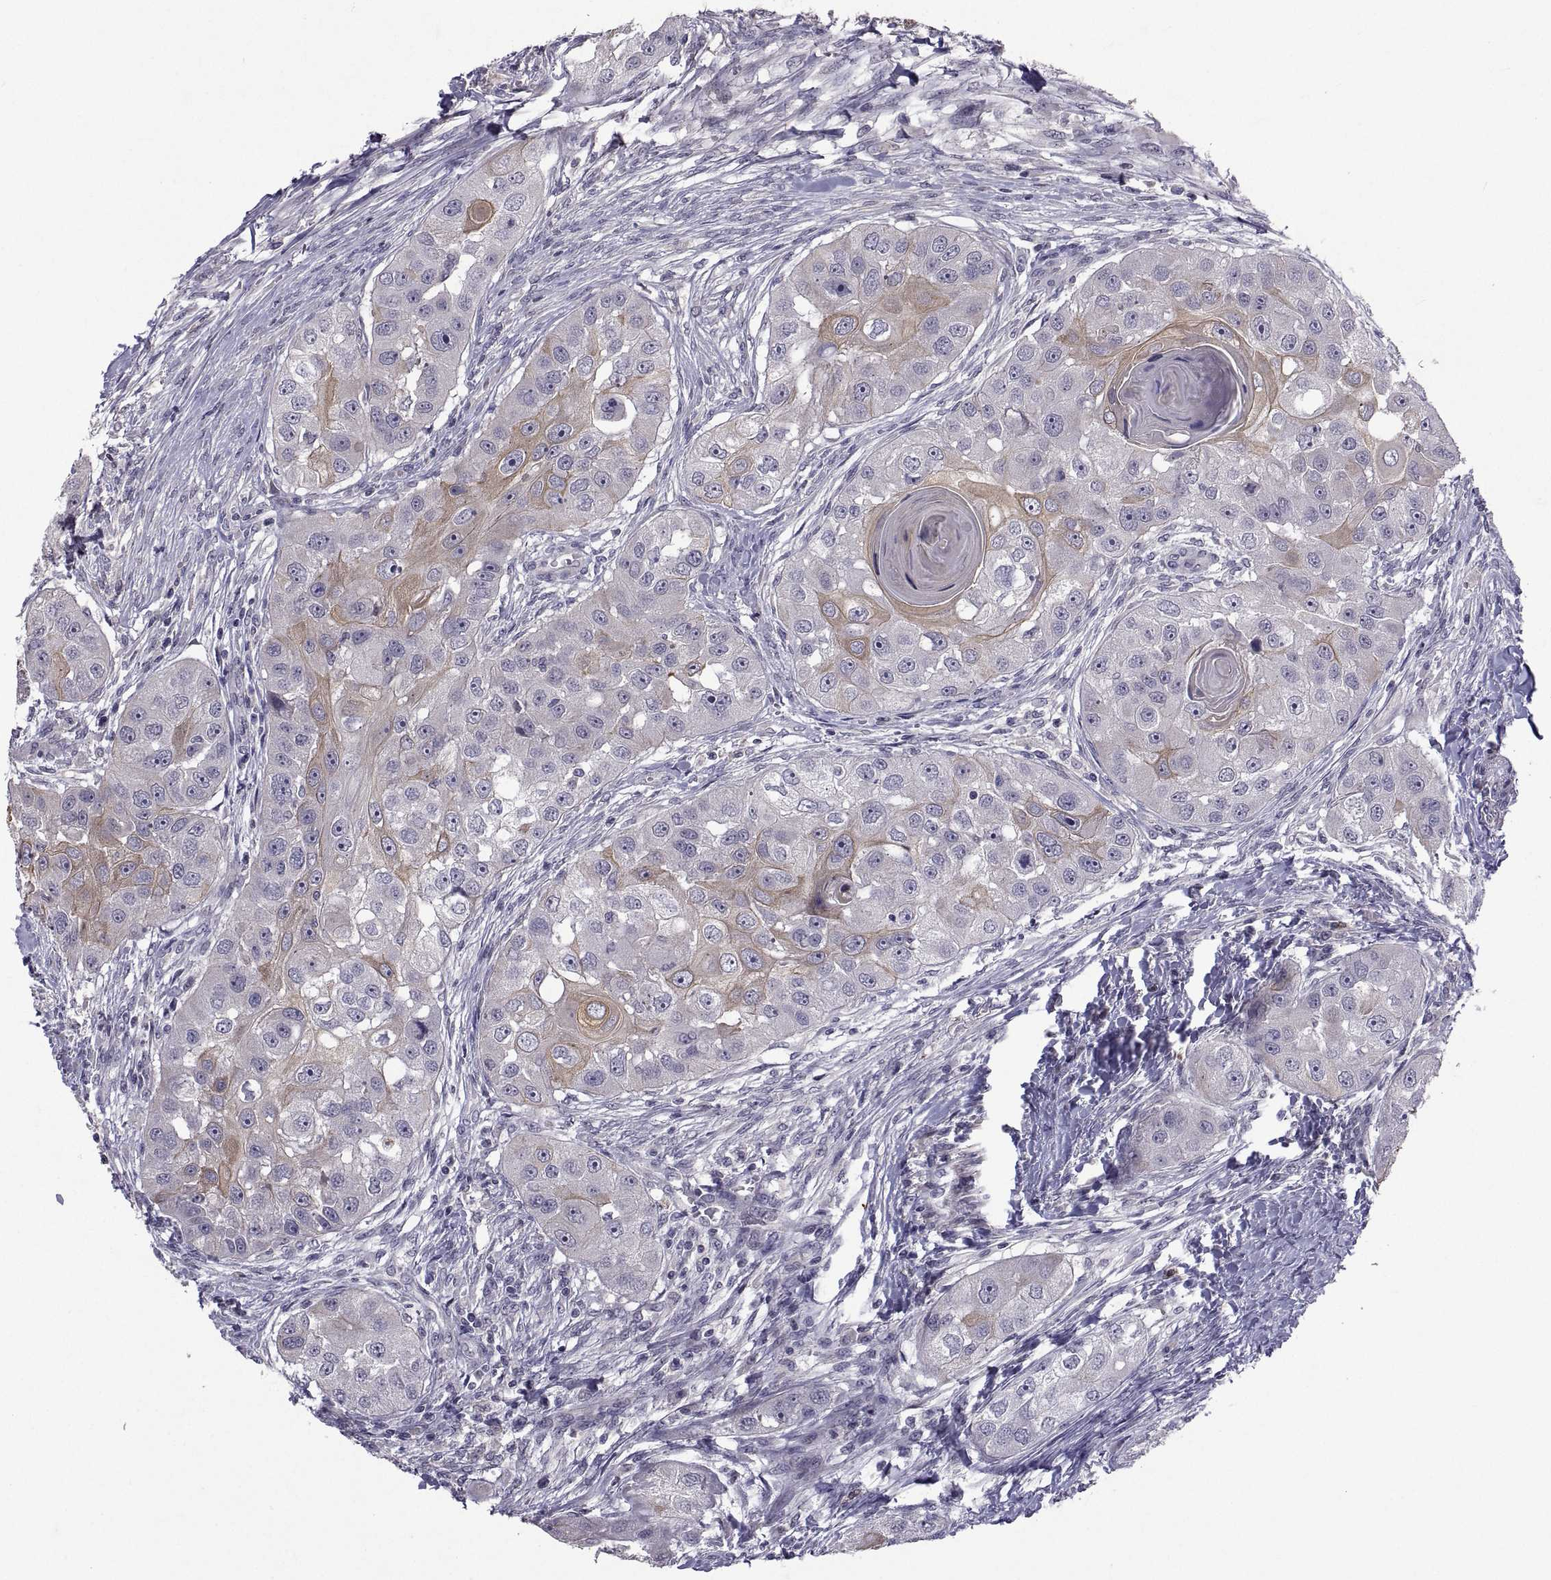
{"staining": {"intensity": "weak", "quantity": "25%-75%", "location": "cytoplasmic/membranous"}, "tissue": "head and neck cancer", "cell_type": "Tumor cells", "image_type": "cancer", "snomed": [{"axis": "morphology", "description": "Squamous cell carcinoma, NOS"}, {"axis": "topography", "description": "Head-Neck"}], "caption": "A brown stain shows weak cytoplasmic/membranous expression of a protein in head and neck cancer tumor cells. The protein is stained brown, and the nuclei are stained in blue (DAB (3,3'-diaminobenzidine) IHC with brightfield microscopy, high magnification).", "gene": "NPTX2", "patient": {"sex": "male", "age": 51}}